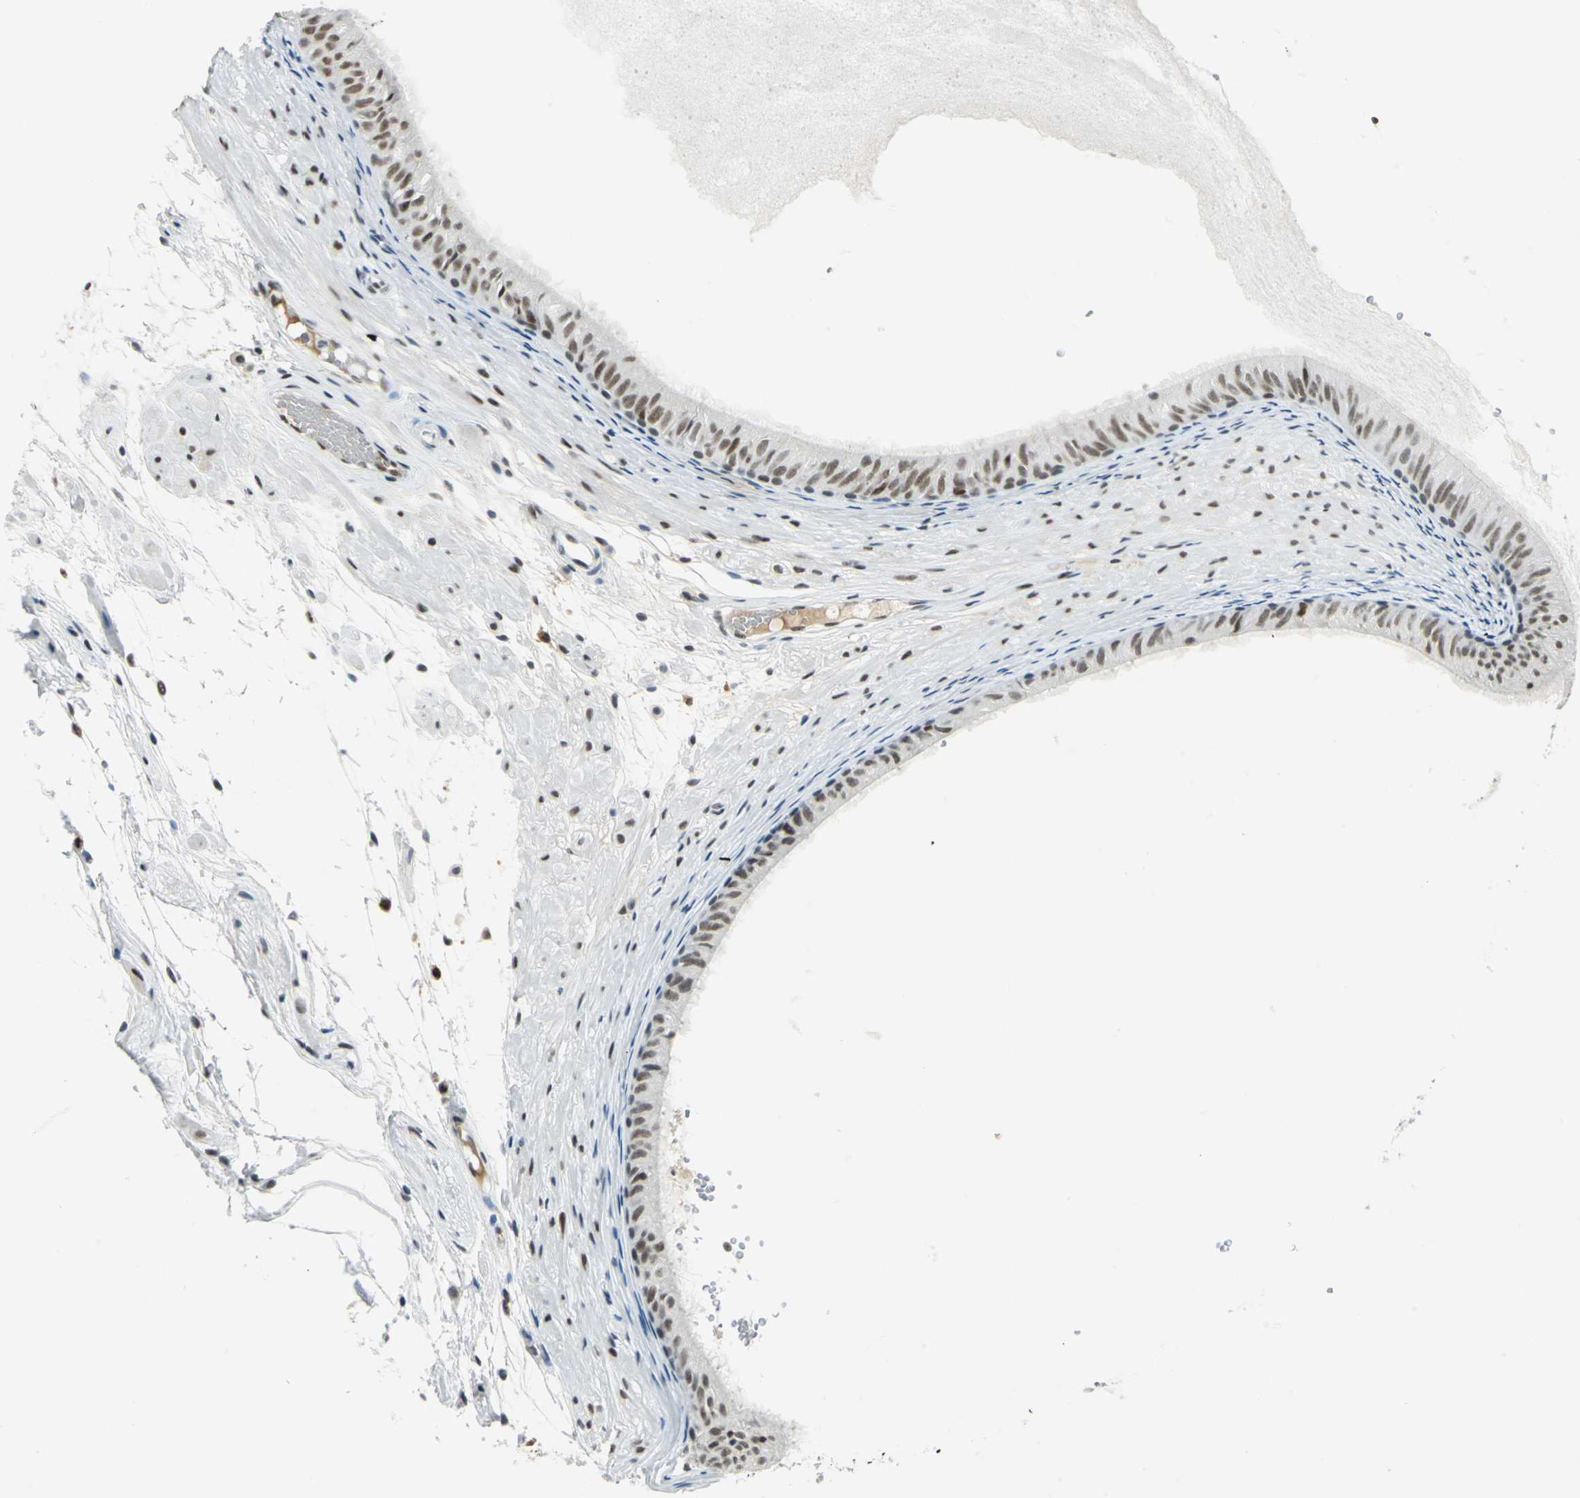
{"staining": {"intensity": "moderate", "quantity": ">75%", "location": "nuclear"}, "tissue": "epididymis", "cell_type": "Glandular cells", "image_type": "normal", "snomed": [{"axis": "morphology", "description": "Normal tissue, NOS"}, {"axis": "morphology", "description": "Atrophy, NOS"}, {"axis": "topography", "description": "Testis"}, {"axis": "topography", "description": "Epididymis"}], "caption": "Protein analysis of benign epididymis demonstrates moderate nuclear staining in about >75% of glandular cells. Using DAB (brown) and hematoxylin (blue) stains, captured at high magnification using brightfield microscopy.", "gene": "MTMR10", "patient": {"sex": "male", "age": 18}}